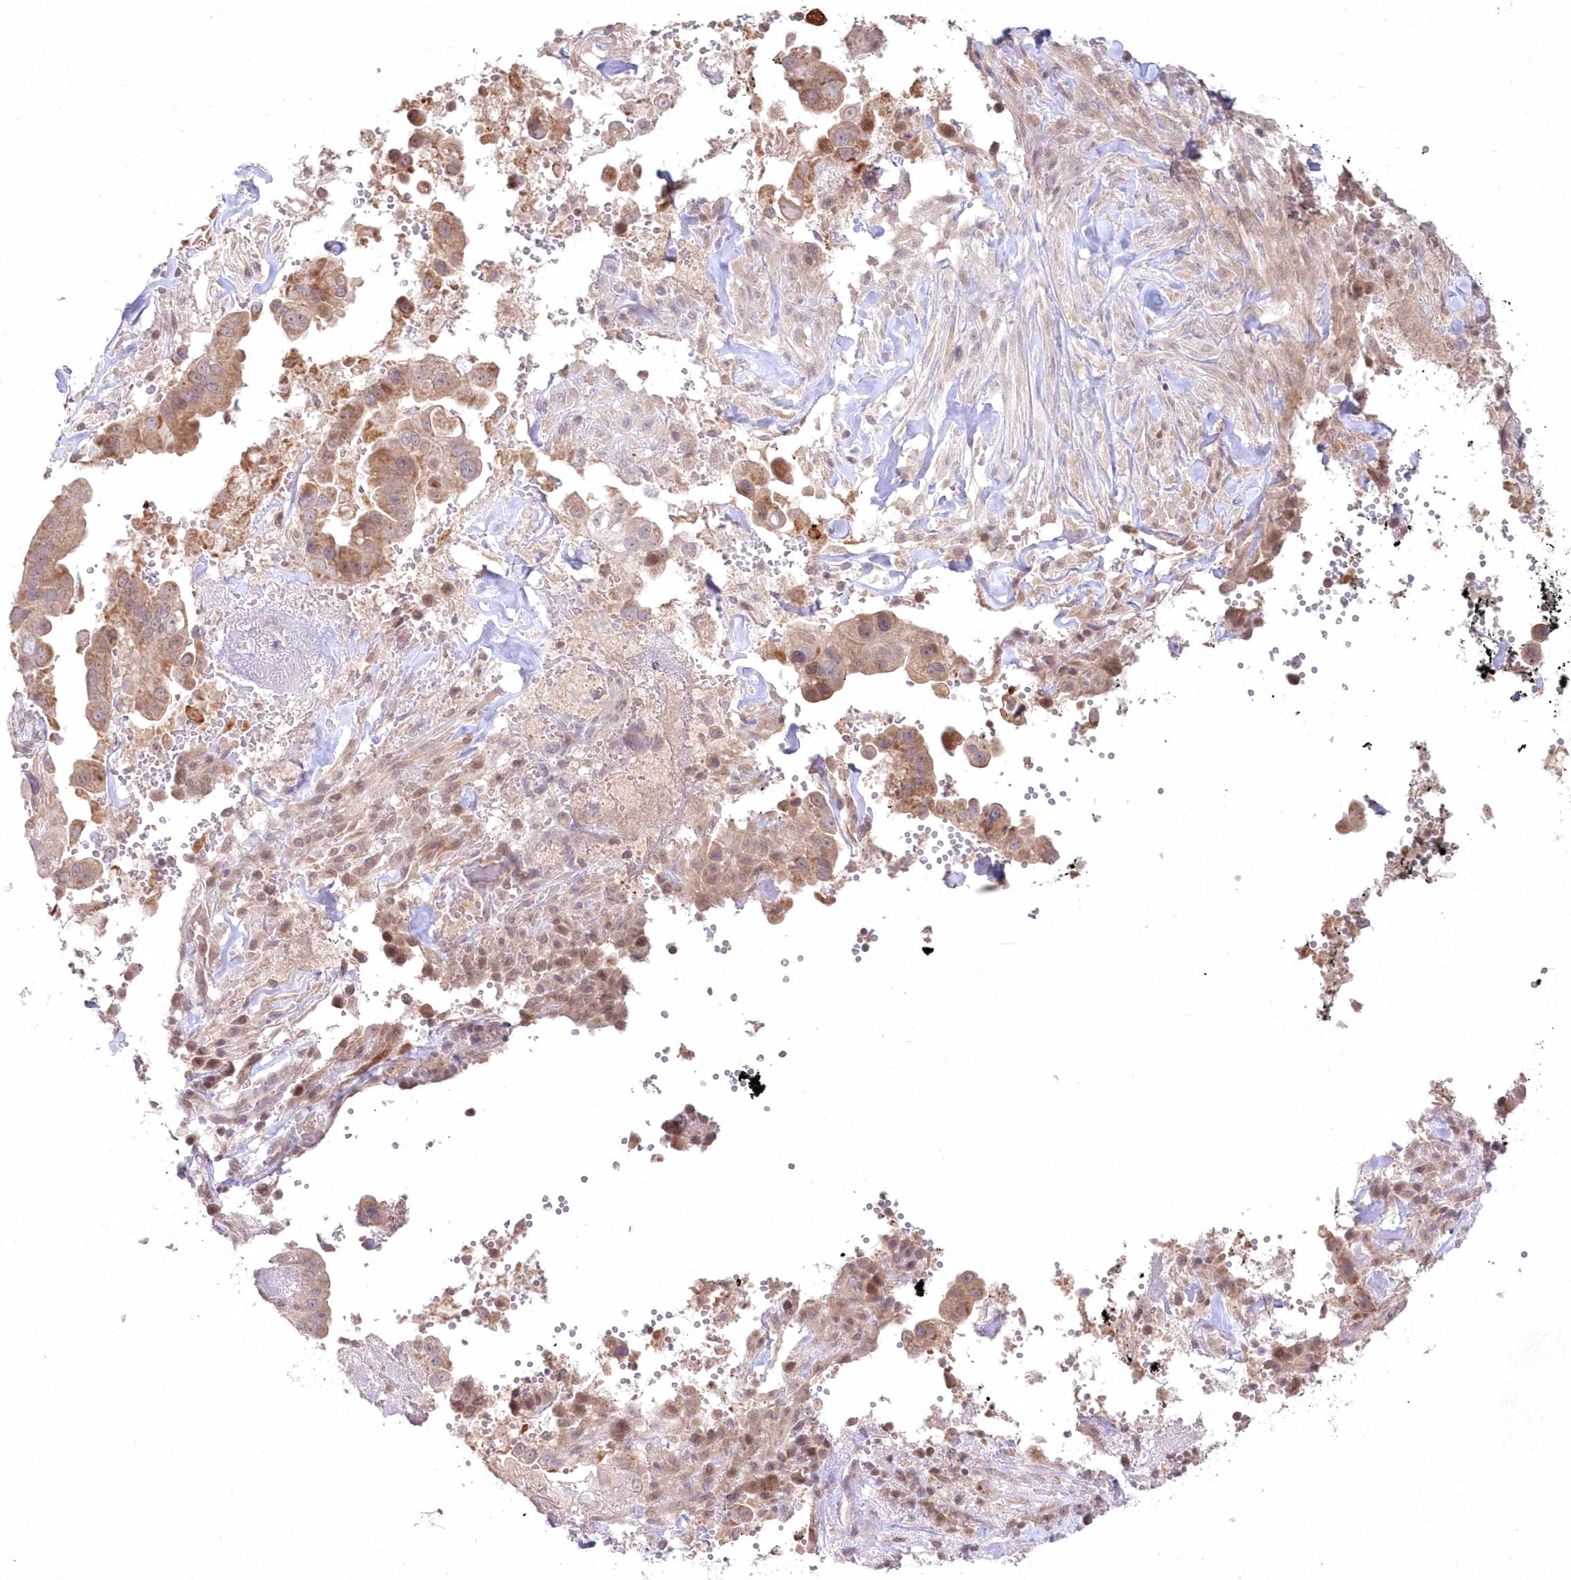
{"staining": {"intensity": "moderate", "quantity": "25%-75%", "location": "cytoplasmic/membranous"}, "tissue": "pancreatic cancer", "cell_type": "Tumor cells", "image_type": "cancer", "snomed": [{"axis": "morphology", "description": "Inflammation, NOS"}, {"axis": "morphology", "description": "Adenocarcinoma, NOS"}, {"axis": "topography", "description": "Pancreas"}], "caption": "An immunohistochemistry (IHC) histopathology image of neoplastic tissue is shown. Protein staining in brown highlights moderate cytoplasmic/membranous positivity in pancreatic cancer (adenocarcinoma) within tumor cells.", "gene": "ASCC1", "patient": {"sex": "female", "age": 56}}